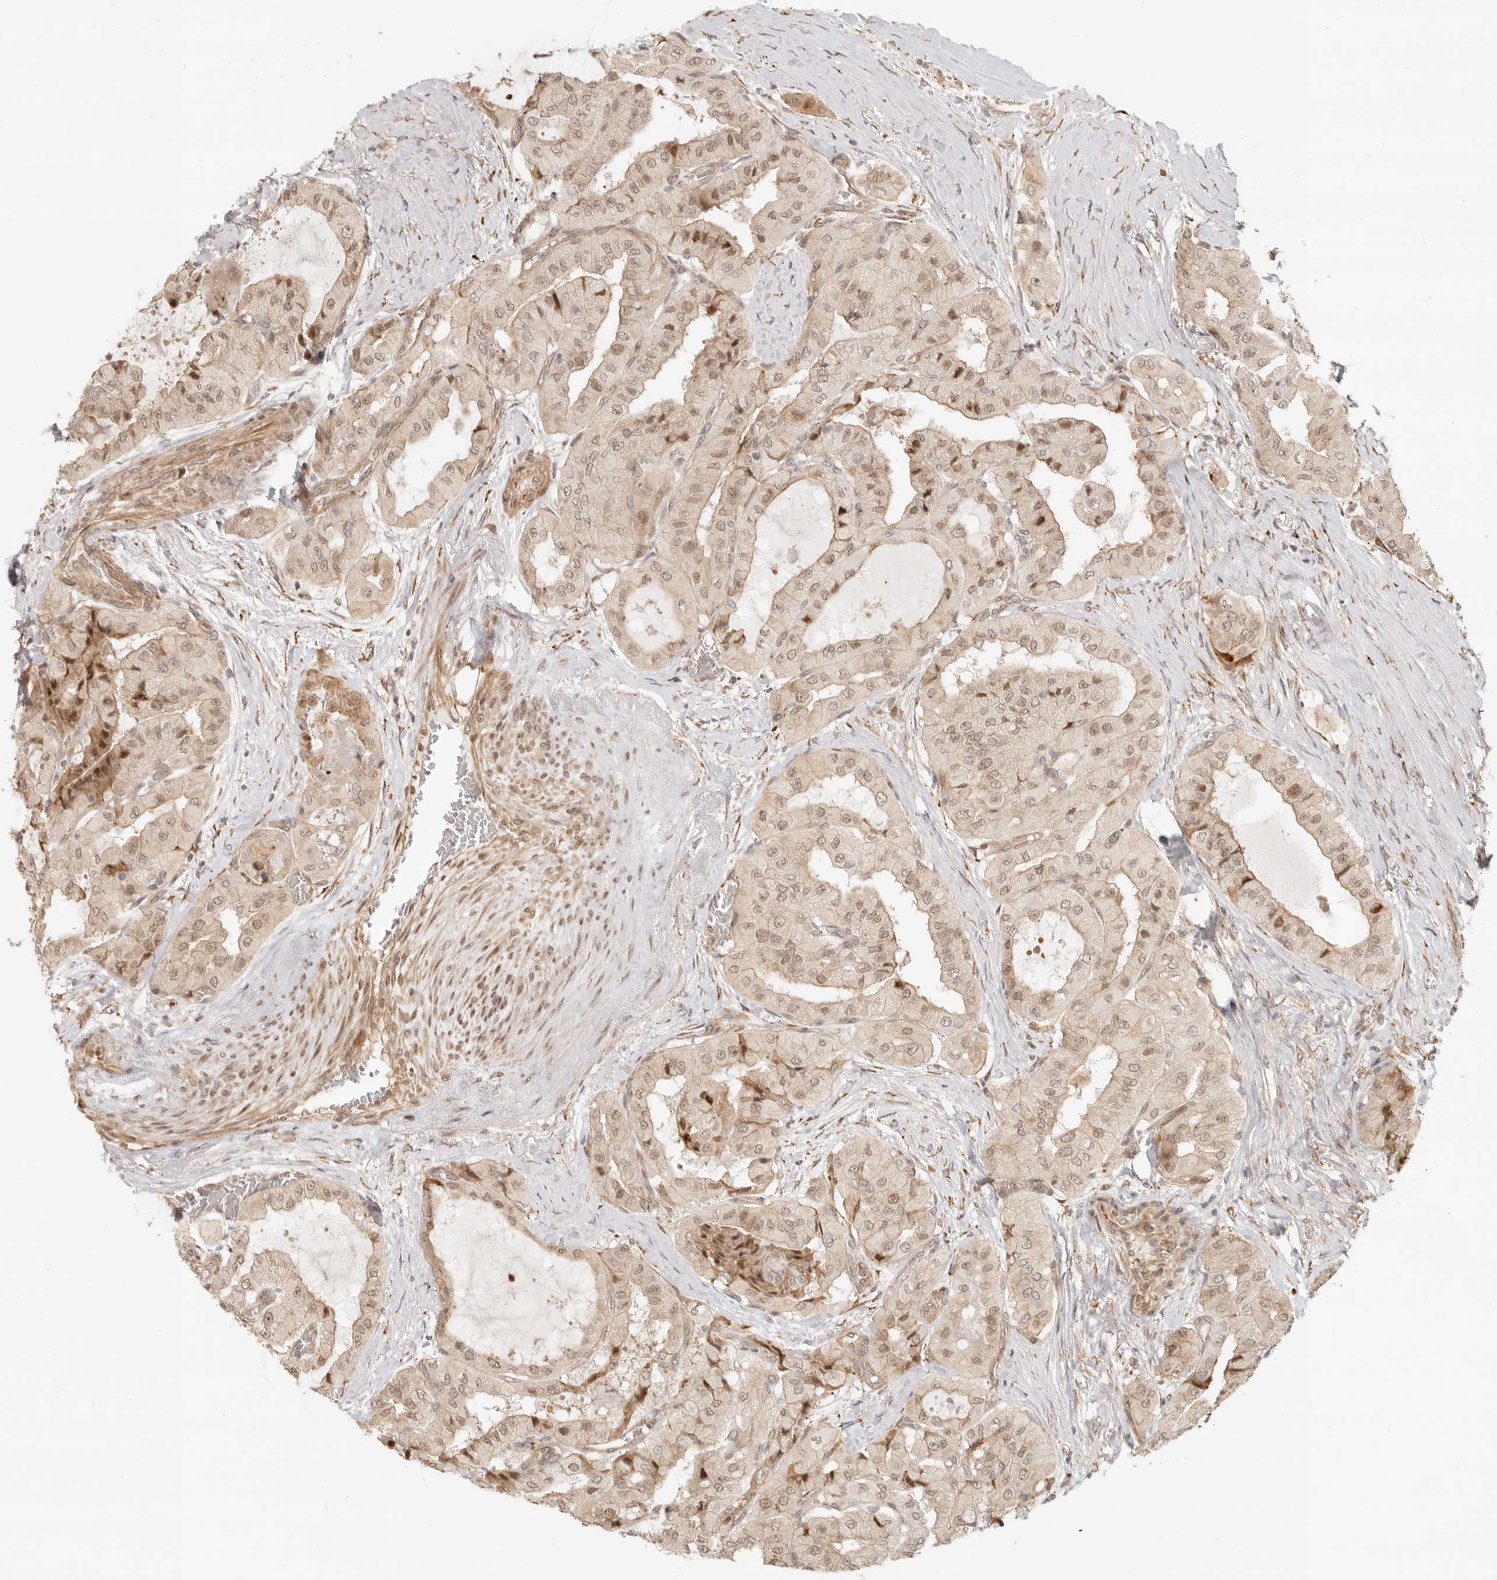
{"staining": {"intensity": "moderate", "quantity": ">75%", "location": "cytoplasmic/membranous,nuclear"}, "tissue": "thyroid cancer", "cell_type": "Tumor cells", "image_type": "cancer", "snomed": [{"axis": "morphology", "description": "Papillary adenocarcinoma, NOS"}, {"axis": "topography", "description": "Thyroid gland"}], "caption": "Thyroid cancer was stained to show a protein in brown. There is medium levels of moderate cytoplasmic/membranous and nuclear positivity in about >75% of tumor cells. The staining was performed using DAB (3,3'-diaminobenzidine), with brown indicating positive protein expression. Nuclei are stained blue with hematoxylin.", "gene": "TUFT1", "patient": {"sex": "female", "age": 59}}